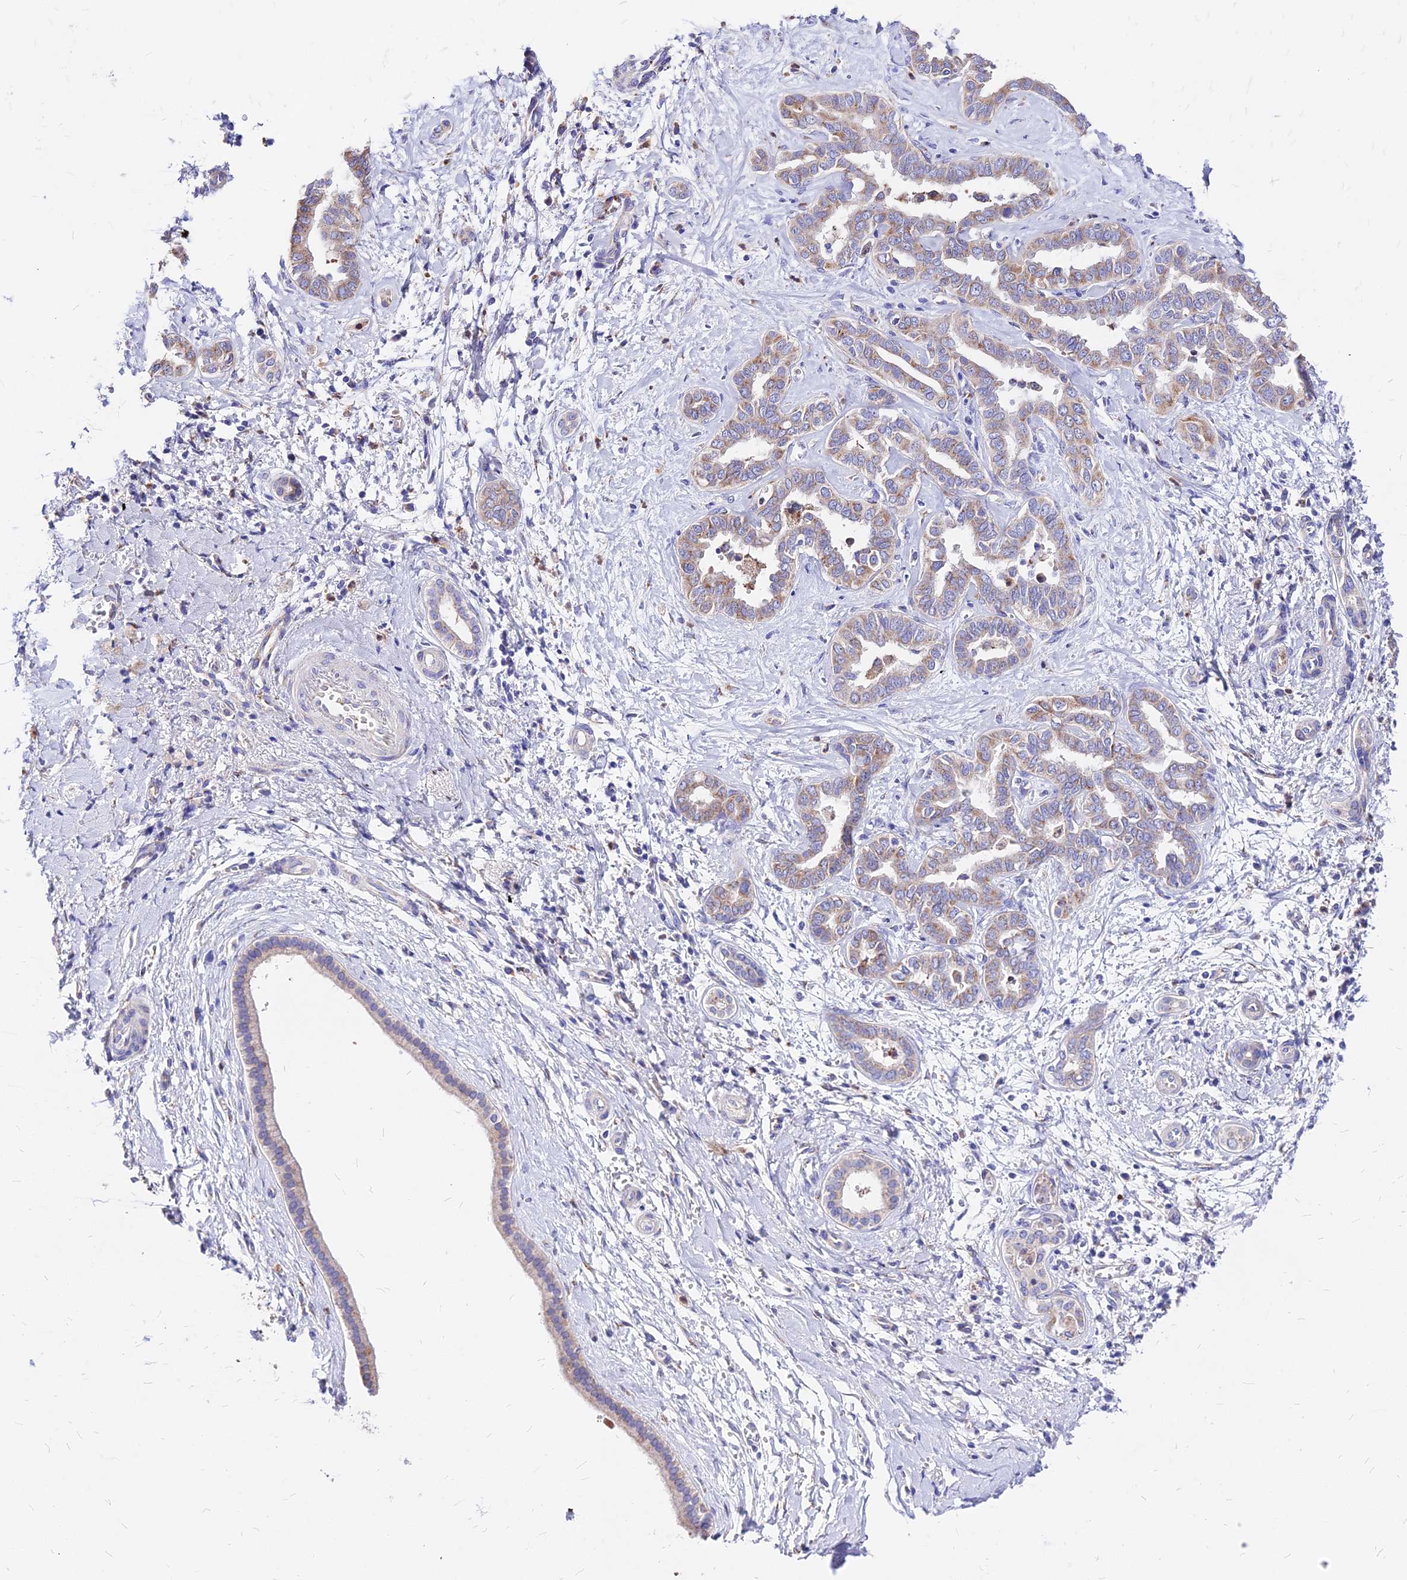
{"staining": {"intensity": "weak", "quantity": ">75%", "location": "cytoplasmic/membranous"}, "tissue": "liver cancer", "cell_type": "Tumor cells", "image_type": "cancer", "snomed": [{"axis": "morphology", "description": "Cholangiocarcinoma"}, {"axis": "topography", "description": "Liver"}], "caption": "Protein staining of liver cancer (cholangiocarcinoma) tissue exhibits weak cytoplasmic/membranous positivity in about >75% of tumor cells. The protein of interest is stained brown, and the nuclei are stained in blue (DAB IHC with brightfield microscopy, high magnification).", "gene": "MRPL3", "patient": {"sex": "female", "age": 77}}